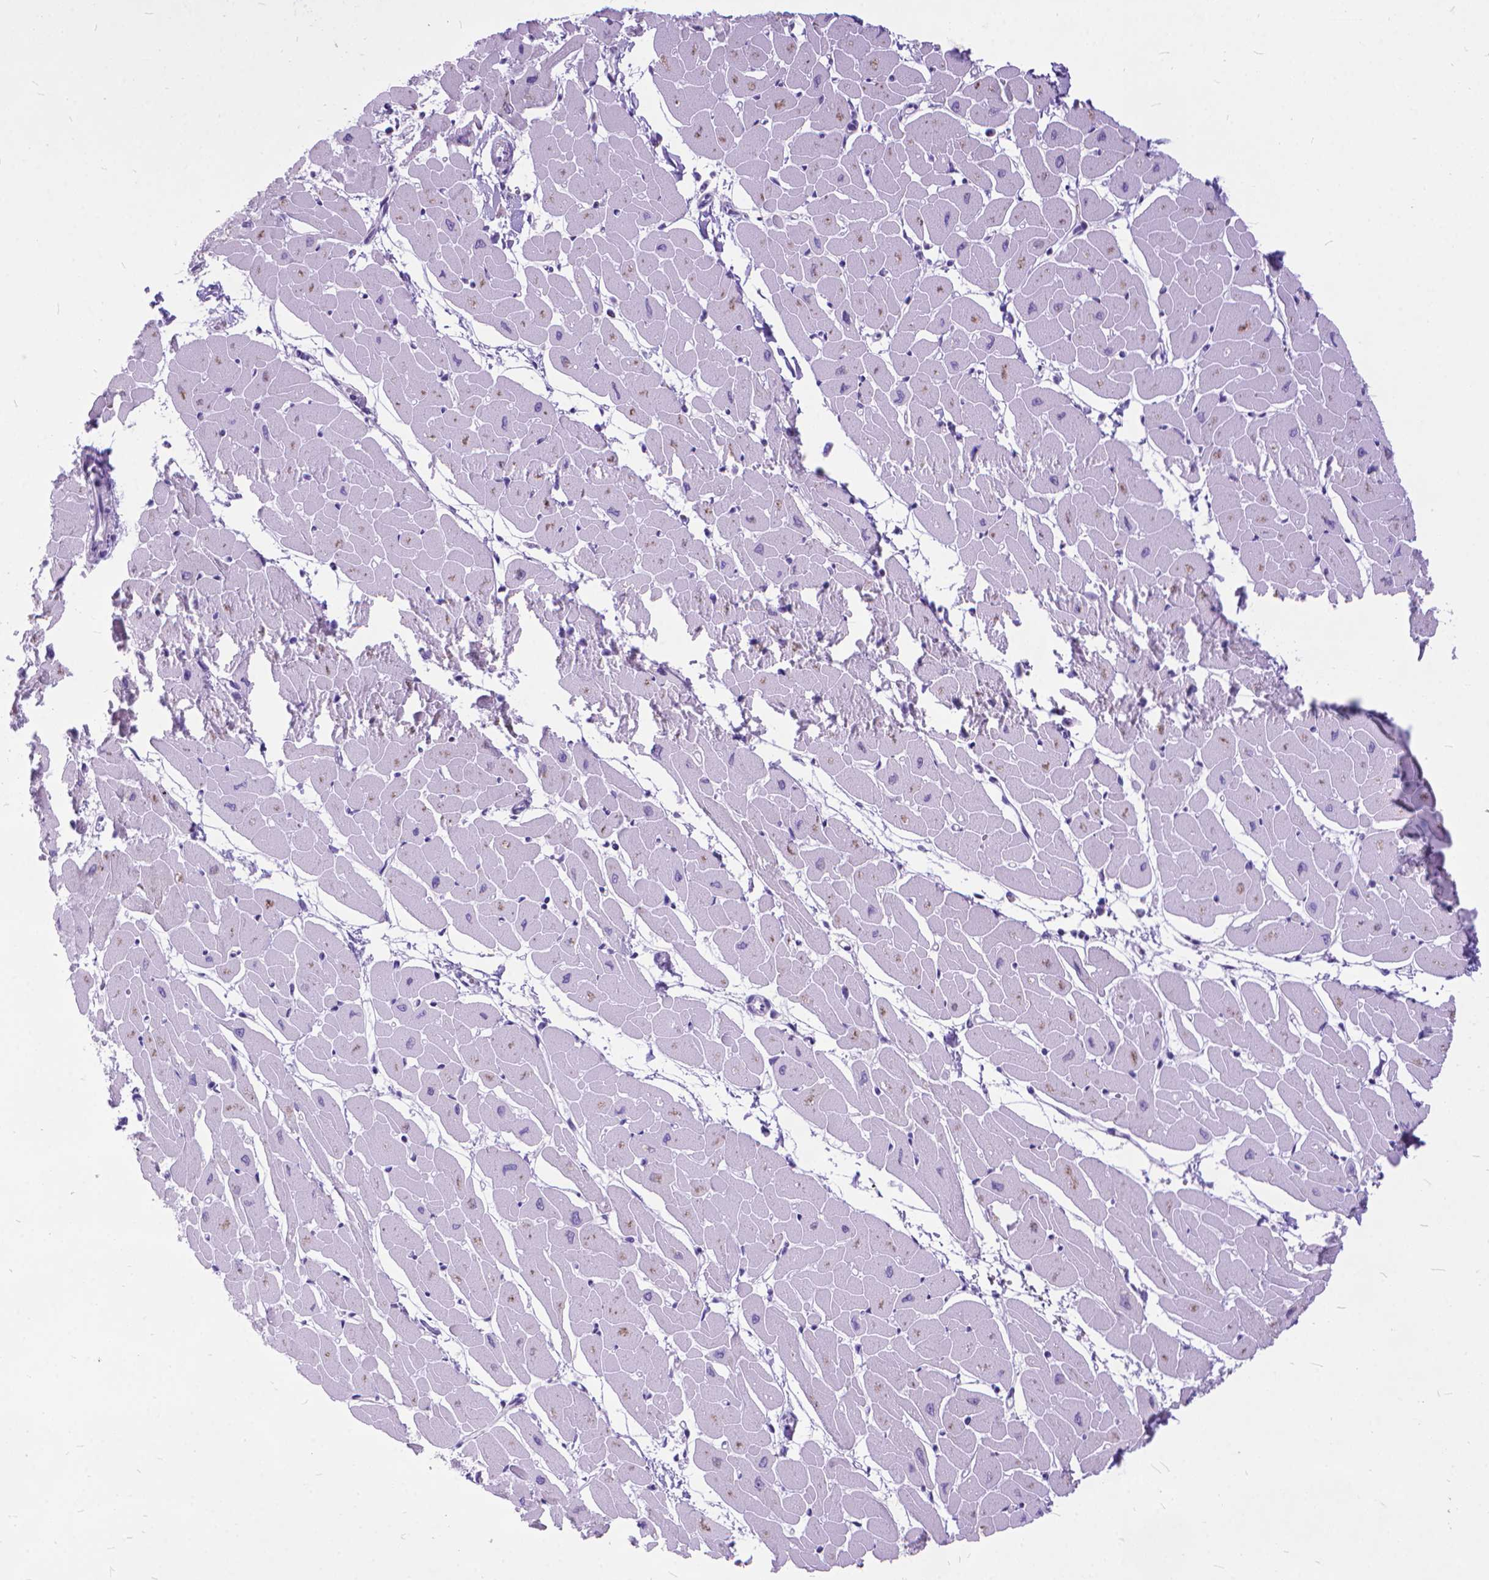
{"staining": {"intensity": "weak", "quantity": "25%-75%", "location": "cytoplasmic/membranous,nuclear"}, "tissue": "heart muscle", "cell_type": "Cardiomyocytes", "image_type": "normal", "snomed": [{"axis": "morphology", "description": "Normal tissue, NOS"}, {"axis": "topography", "description": "Heart"}], "caption": "Immunohistochemical staining of unremarkable human heart muscle displays weak cytoplasmic/membranous,nuclear protein staining in approximately 25%-75% of cardiomyocytes.", "gene": "POLE4", "patient": {"sex": "male", "age": 57}}